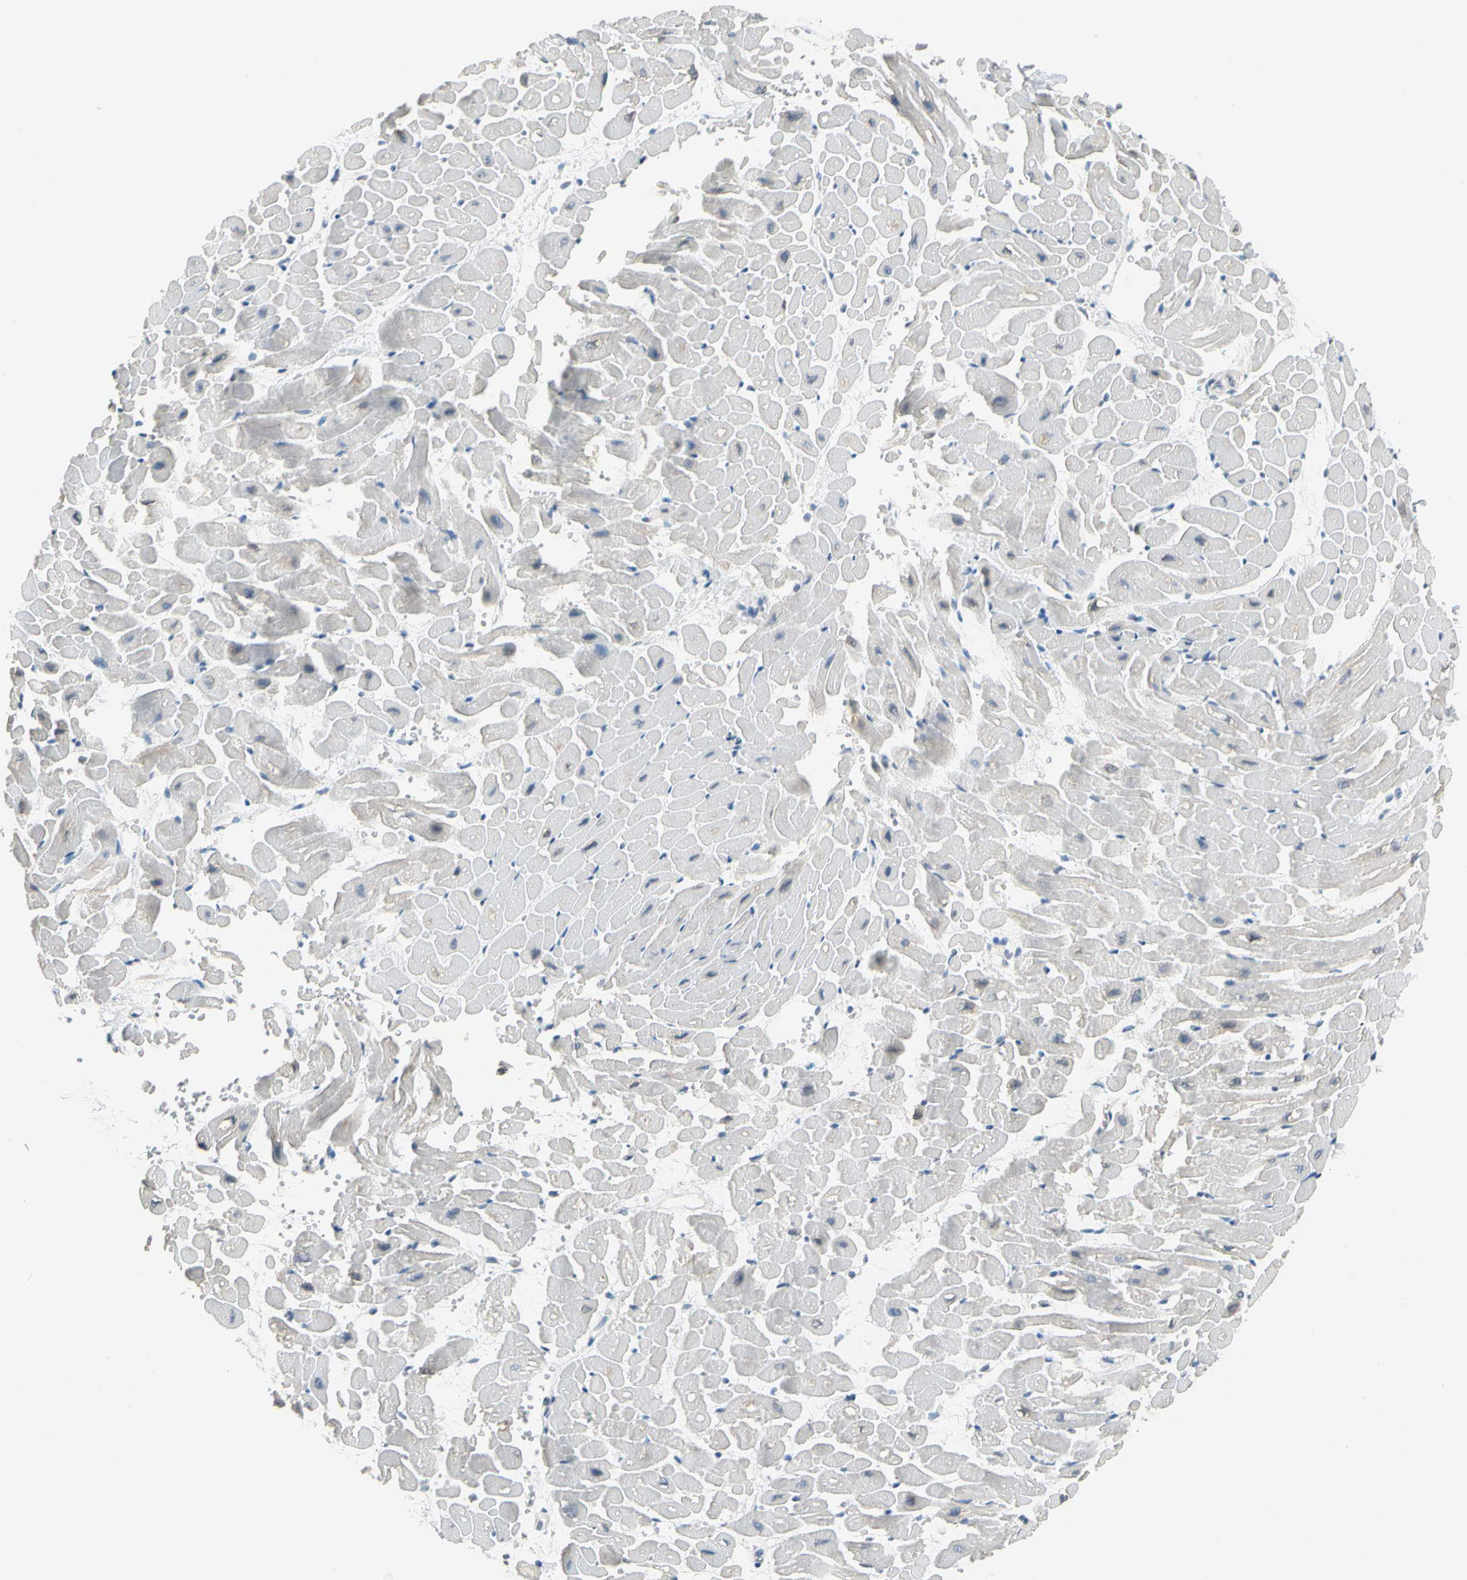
{"staining": {"intensity": "negative", "quantity": "none", "location": "none"}, "tissue": "heart muscle", "cell_type": "Cardiomyocytes", "image_type": "normal", "snomed": [{"axis": "morphology", "description": "Normal tissue, NOS"}, {"axis": "topography", "description": "Heart"}], "caption": "Immunohistochemistry (IHC) histopathology image of benign heart muscle: heart muscle stained with DAB shows no significant protein expression in cardiomyocytes.", "gene": "STK40", "patient": {"sex": "male", "age": 45}}